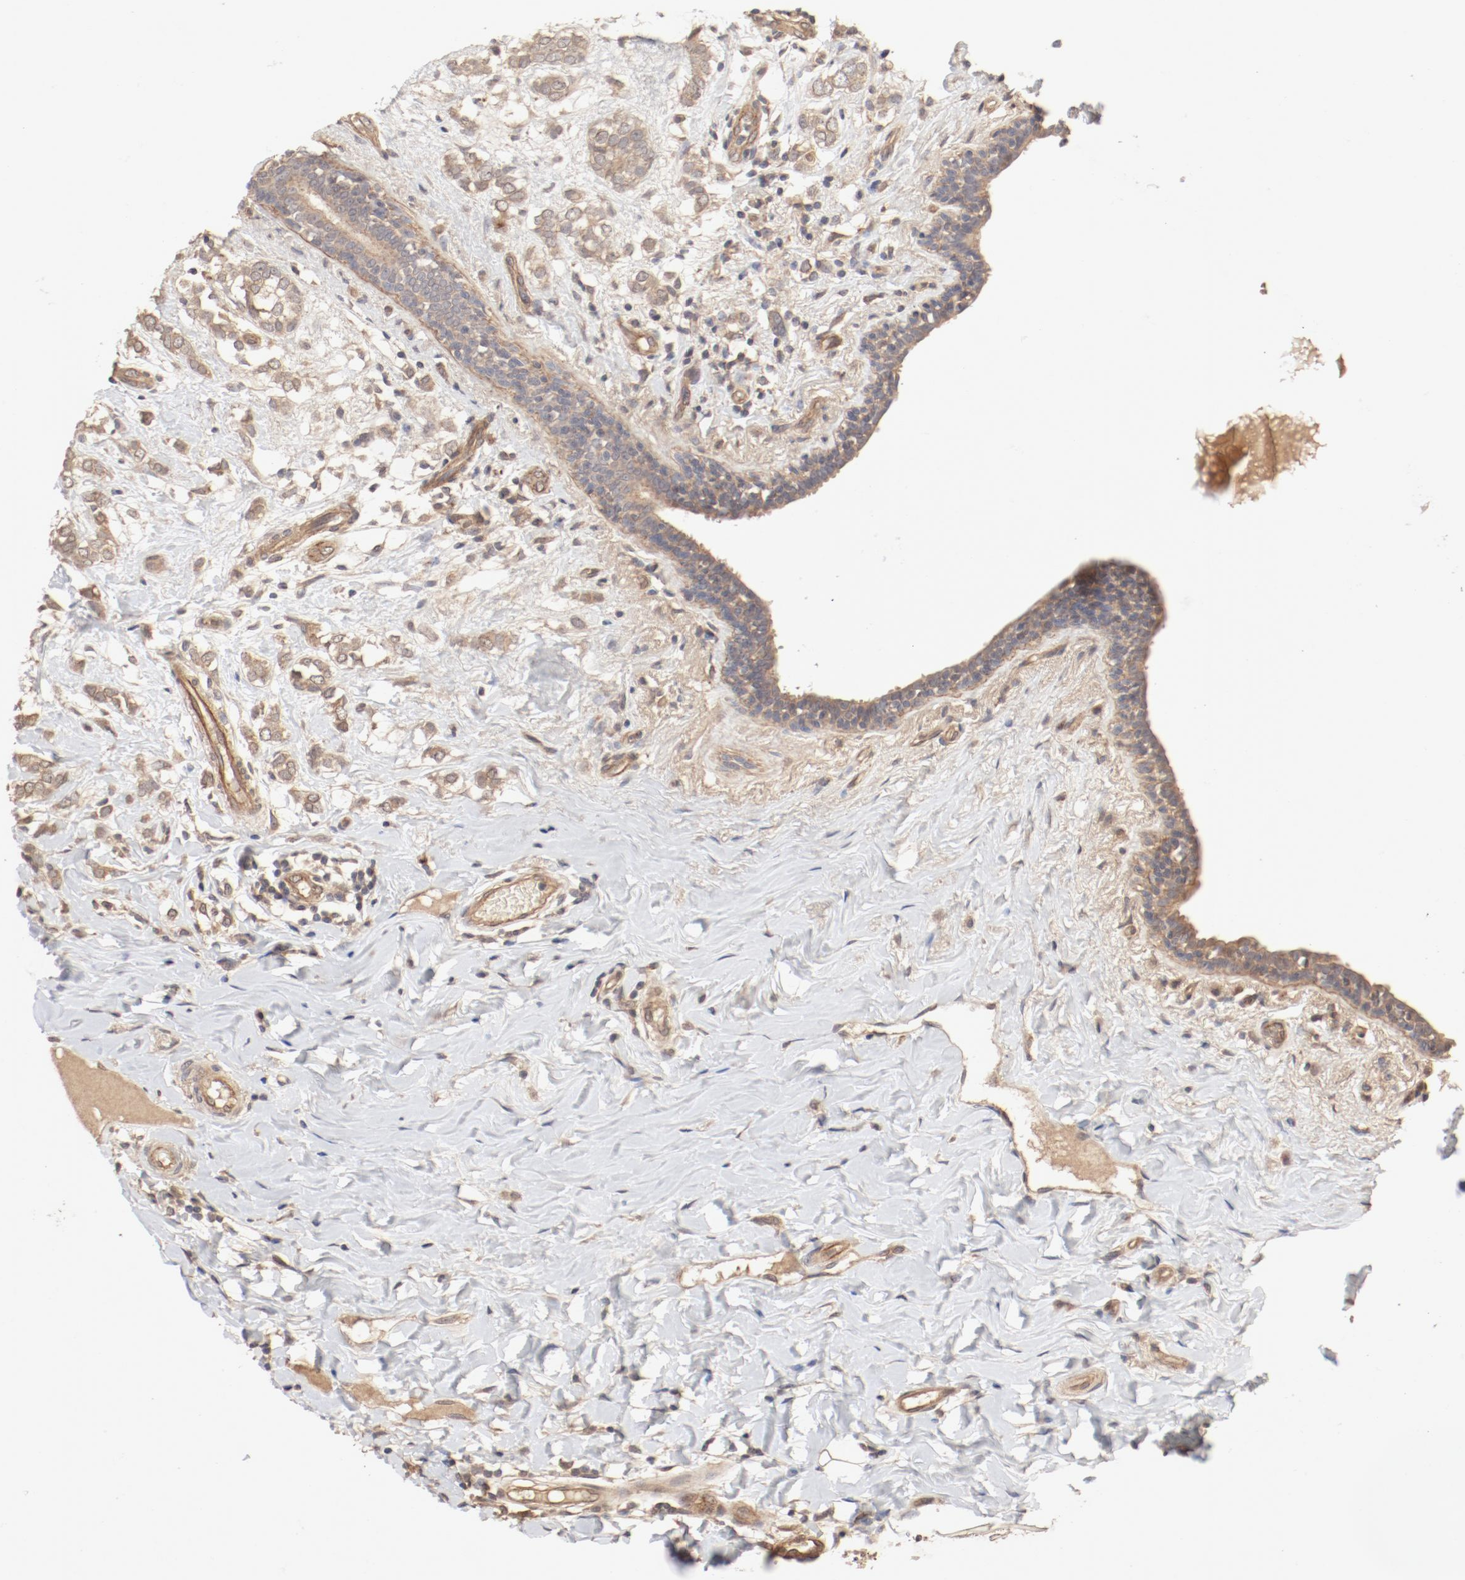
{"staining": {"intensity": "moderate", "quantity": ">75%", "location": "cytoplasmic/membranous"}, "tissue": "breast cancer", "cell_type": "Tumor cells", "image_type": "cancer", "snomed": [{"axis": "morphology", "description": "Normal tissue, NOS"}, {"axis": "morphology", "description": "Lobular carcinoma"}, {"axis": "topography", "description": "Breast"}], "caption": "The micrograph reveals a brown stain indicating the presence of a protein in the cytoplasmic/membranous of tumor cells in breast cancer (lobular carcinoma).", "gene": "IL3RA", "patient": {"sex": "female", "age": 47}}